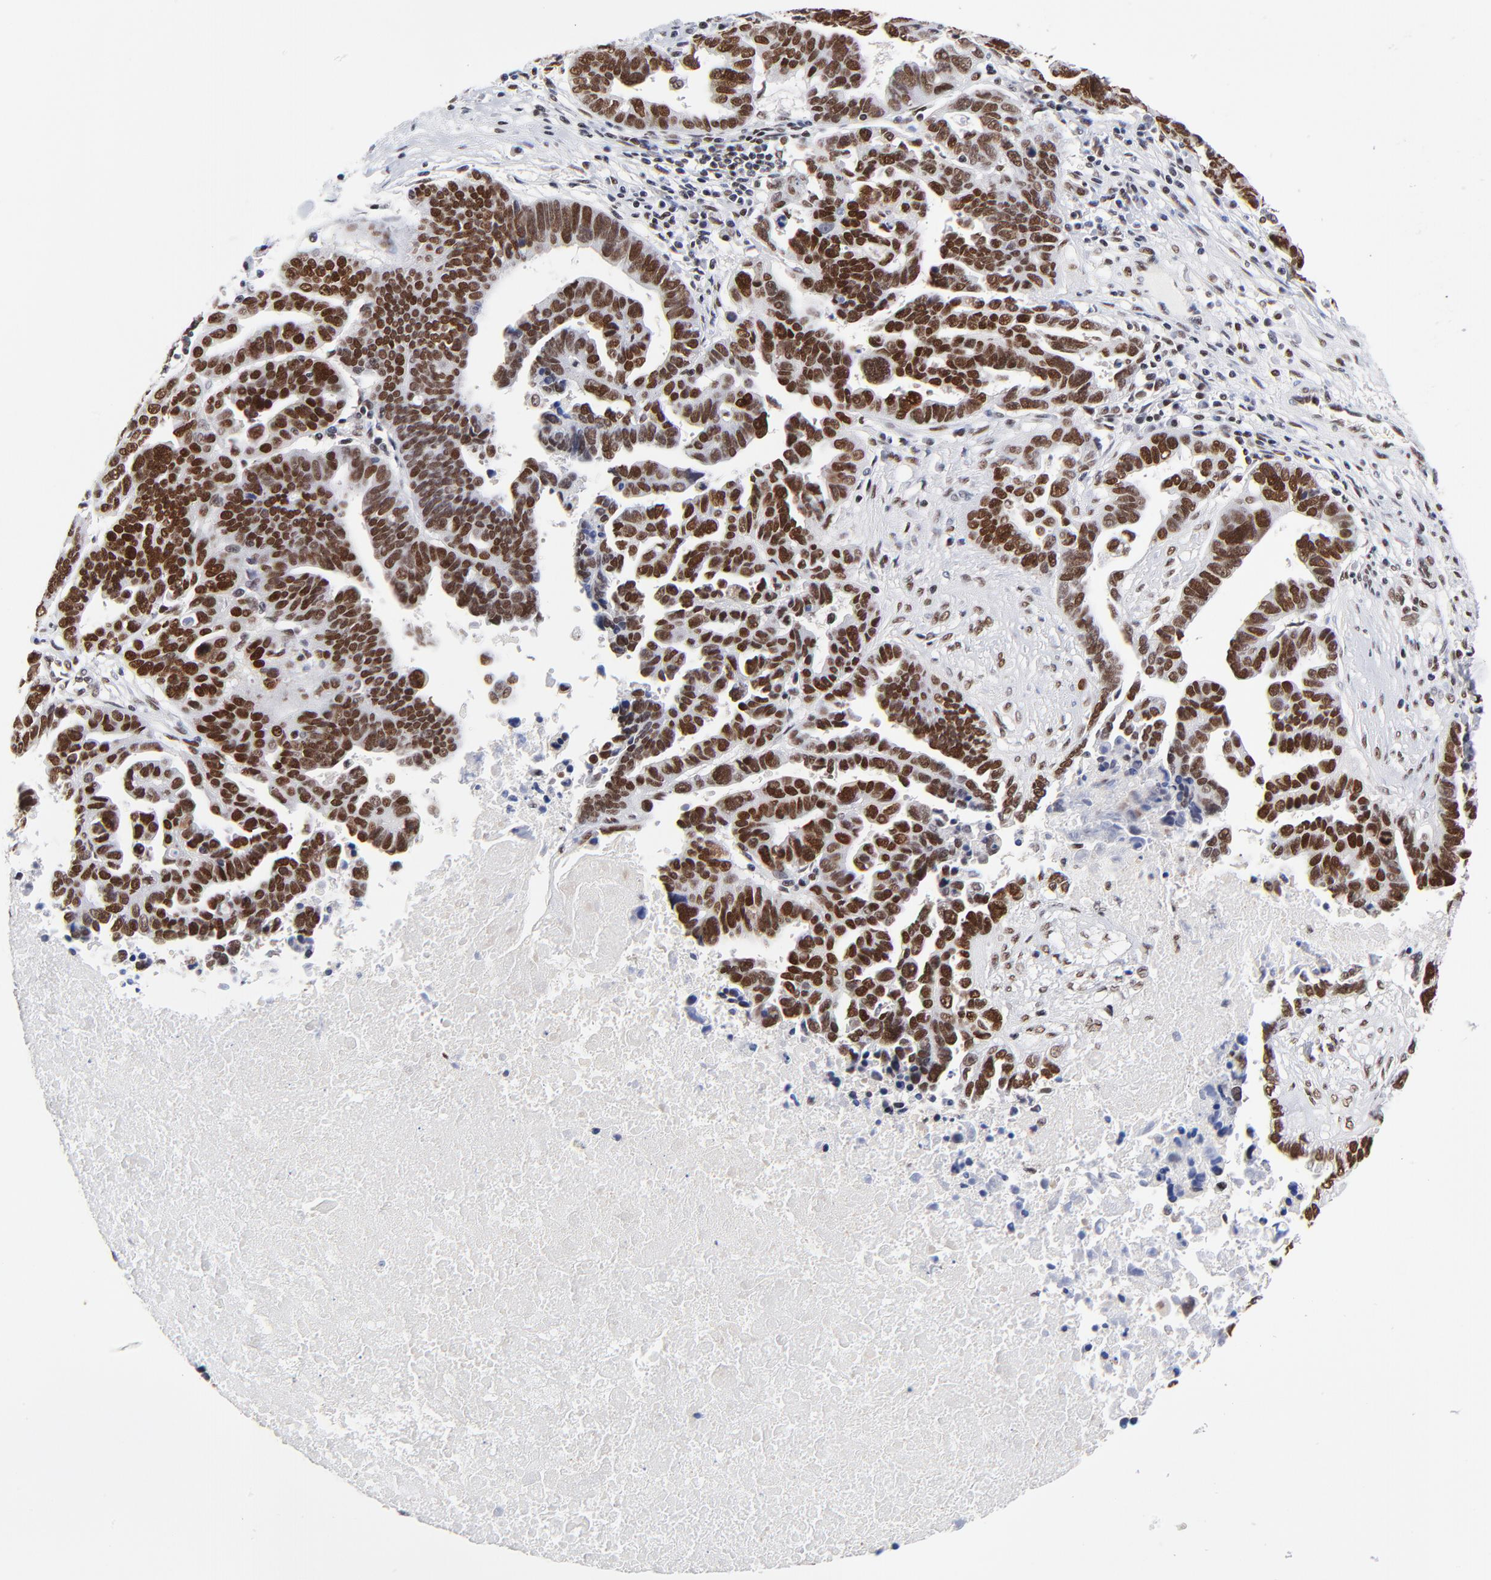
{"staining": {"intensity": "strong", "quantity": ">75%", "location": "nuclear"}, "tissue": "ovarian cancer", "cell_type": "Tumor cells", "image_type": "cancer", "snomed": [{"axis": "morphology", "description": "Carcinoma, endometroid"}, {"axis": "morphology", "description": "Cystadenocarcinoma, serous, NOS"}, {"axis": "topography", "description": "Ovary"}], "caption": "This histopathology image displays ovarian cancer (serous cystadenocarcinoma) stained with immunohistochemistry (IHC) to label a protein in brown. The nuclear of tumor cells show strong positivity for the protein. Nuclei are counter-stained blue.", "gene": "ZMYM3", "patient": {"sex": "female", "age": 45}}